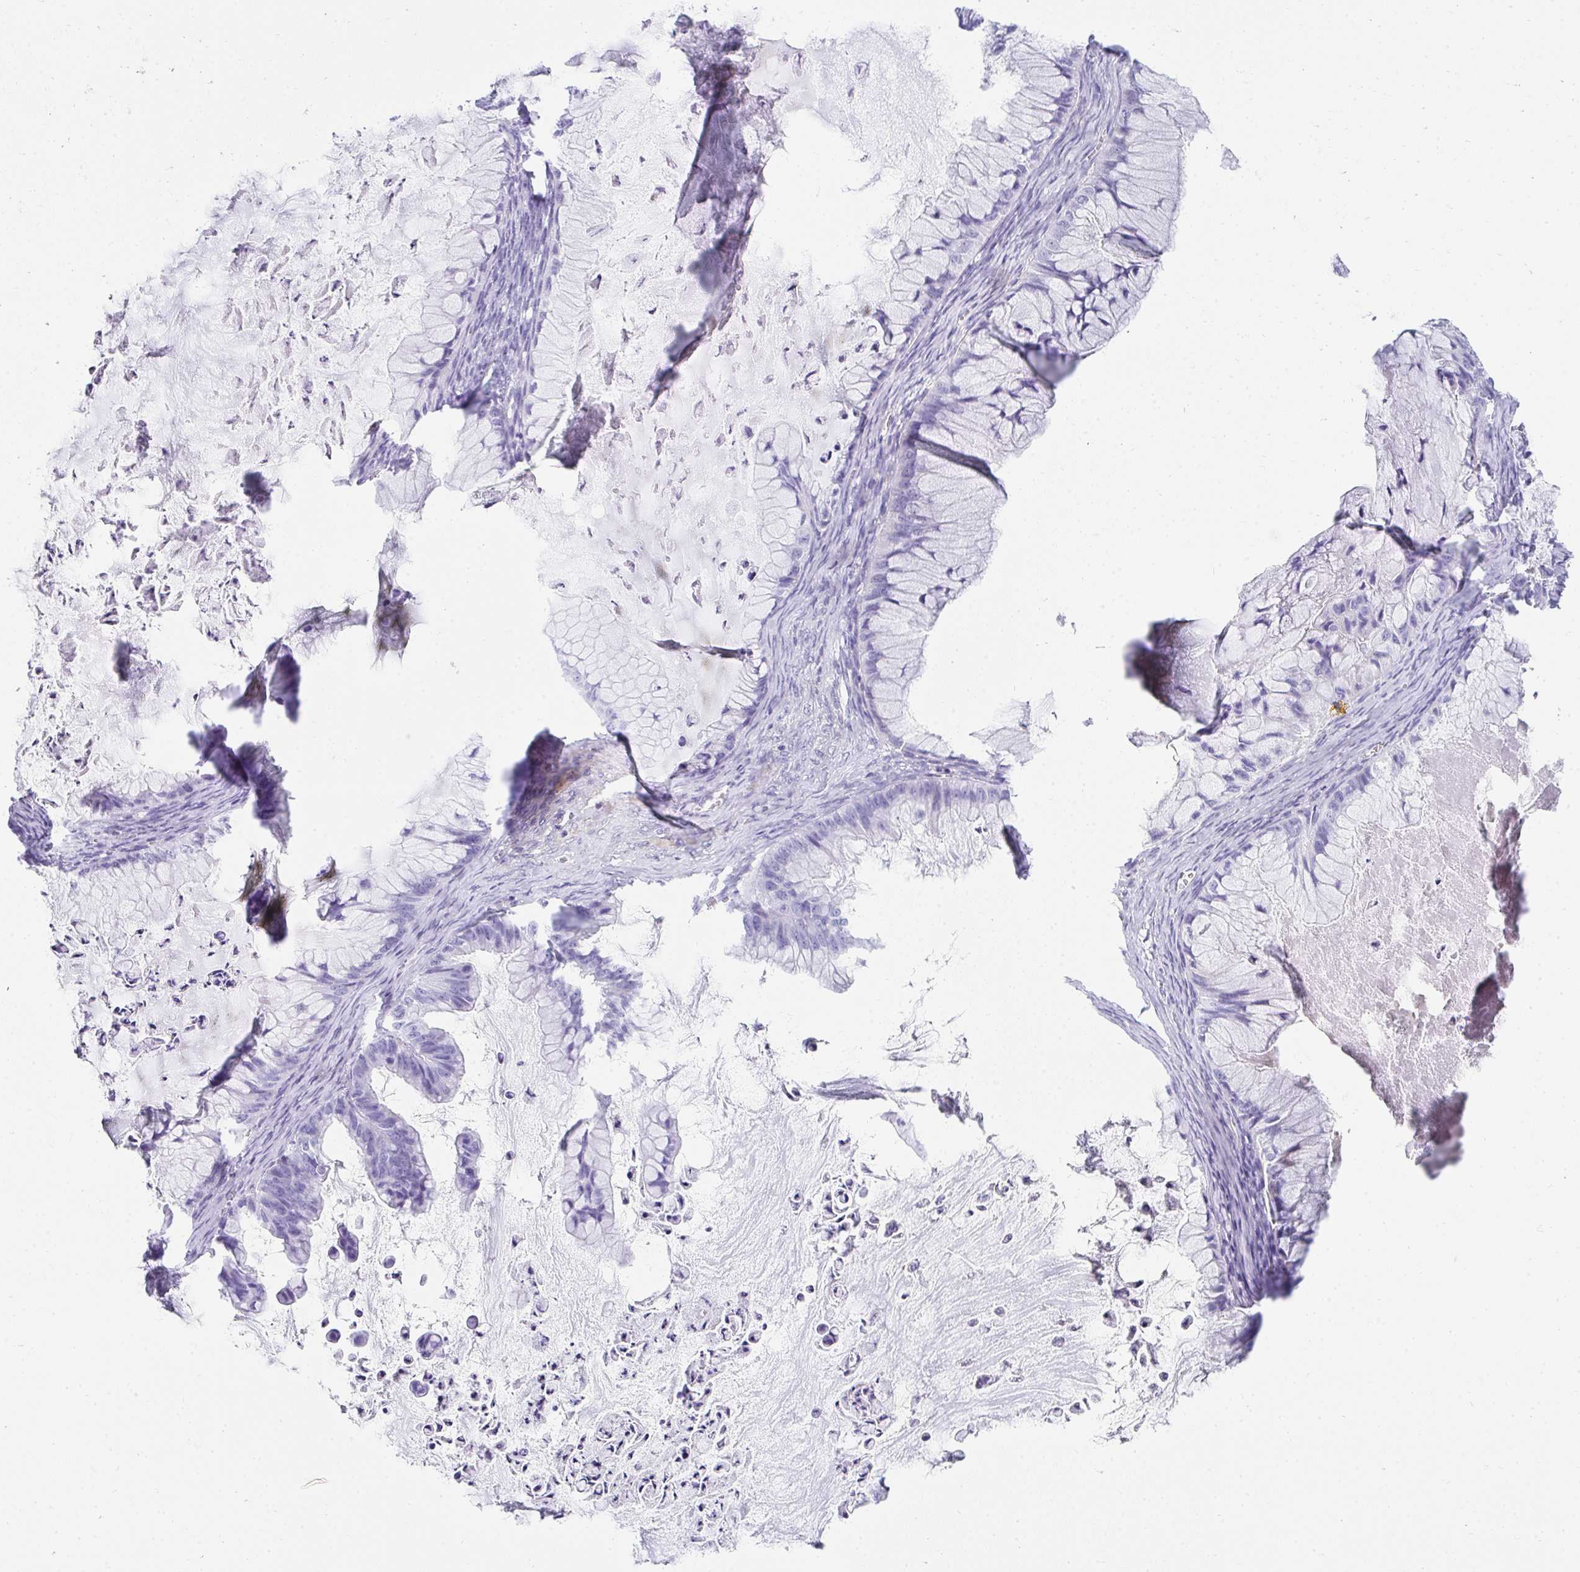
{"staining": {"intensity": "negative", "quantity": "none", "location": "none"}, "tissue": "ovarian cancer", "cell_type": "Tumor cells", "image_type": "cancer", "snomed": [{"axis": "morphology", "description": "Cystadenocarcinoma, mucinous, NOS"}, {"axis": "topography", "description": "Ovary"}], "caption": "High magnification brightfield microscopy of mucinous cystadenocarcinoma (ovarian) stained with DAB (brown) and counterstained with hematoxylin (blue): tumor cells show no significant staining. The staining is performed using DAB brown chromogen with nuclei counter-stained in using hematoxylin.", "gene": "TNNT1", "patient": {"sex": "female", "age": 72}}